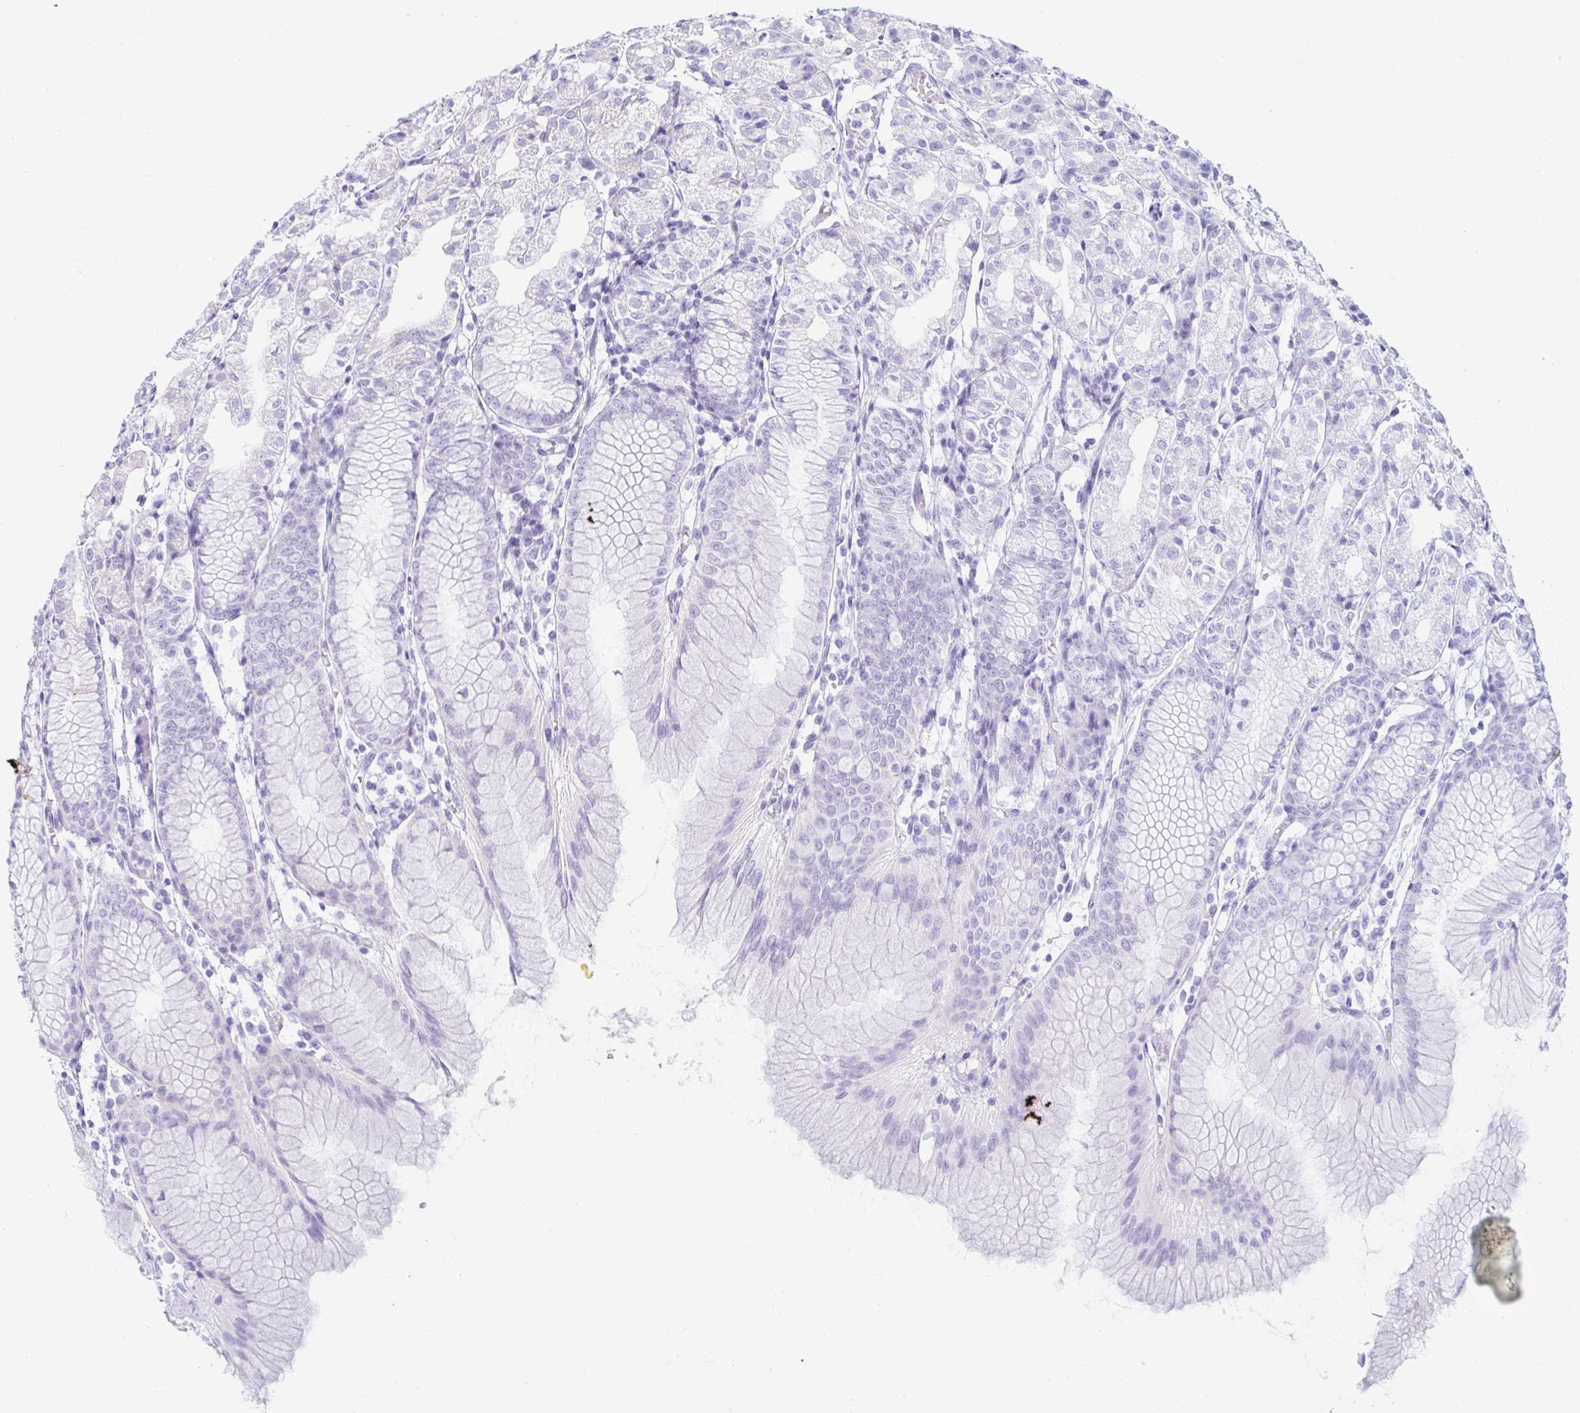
{"staining": {"intensity": "negative", "quantity": "none", "location": "none"}, "tissue": "stomach", "cell_type": "Glandular cells", "image_type": "normal", "snomed": [{"axis": "morphology", "description": "Normal tissue, NOS"}, {"axis": "topography", "description": "Stomach"}], "caption": "Glandular cells show no significant positivity in normal stomach.", "gene": "ERICH6", "patient": {"sex": "female", "age": 57}}